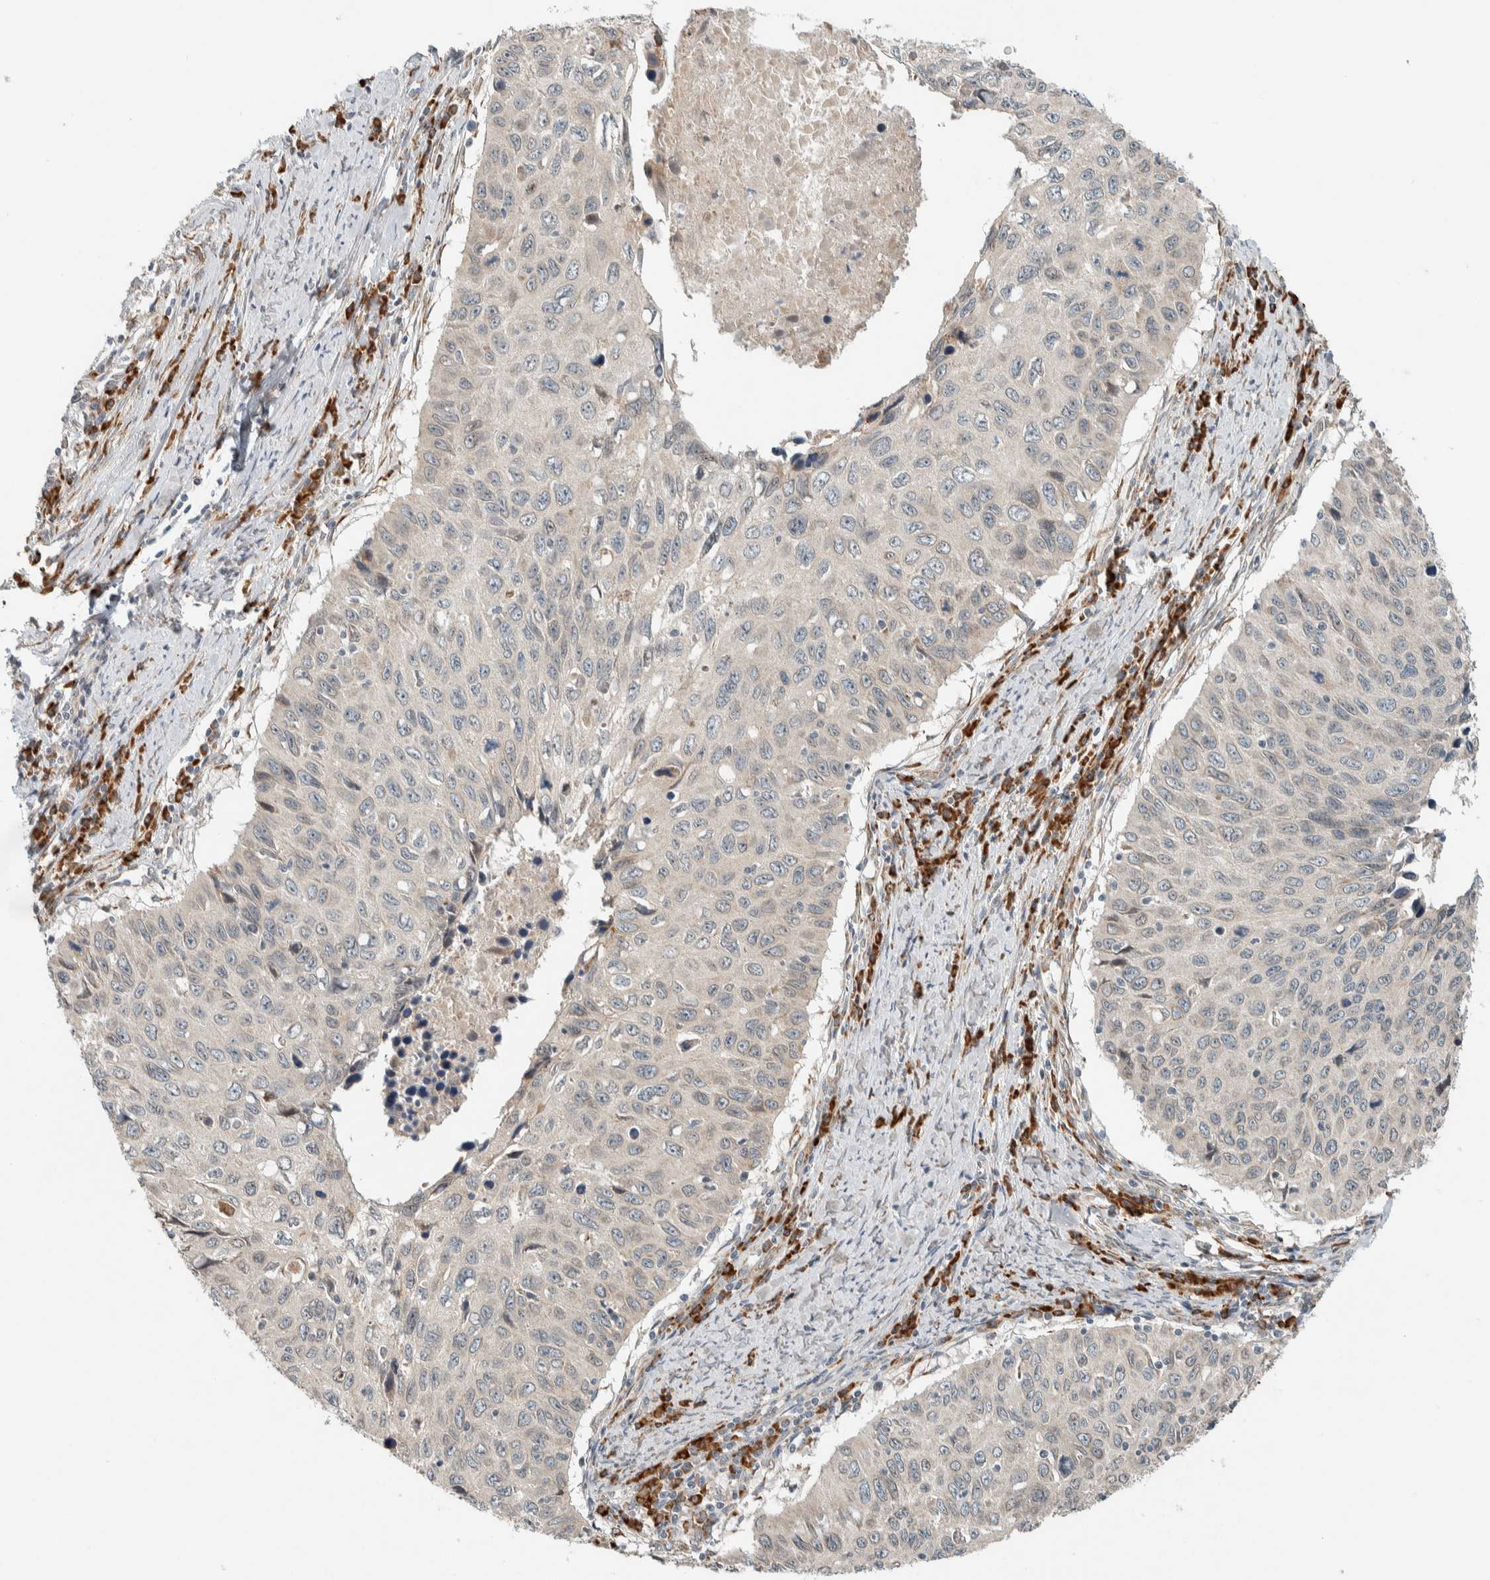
{"staining": {"intensity": "negative", "quantity": "none", "location": "none"}, "tissue": "cervical cancer", "cell_type": "Tumor cells", "image_type": "cancer", "snomed": [{"axis": "morphology", "description": "Squamous cell carcinoma, NOS"}, {"axis": "topography", "description": "Cervix"}], "caption": "Immunohistochemistry (IHC) image of cervical cancer stained for a protein (brown), which displays no staining in tumor cells. The staining is performed using DAB brown chromogen with nuclei counter-stained in using hematoxylin.", "gene": "CTBP2", "patient": {"sex": "female", "age": 53}}